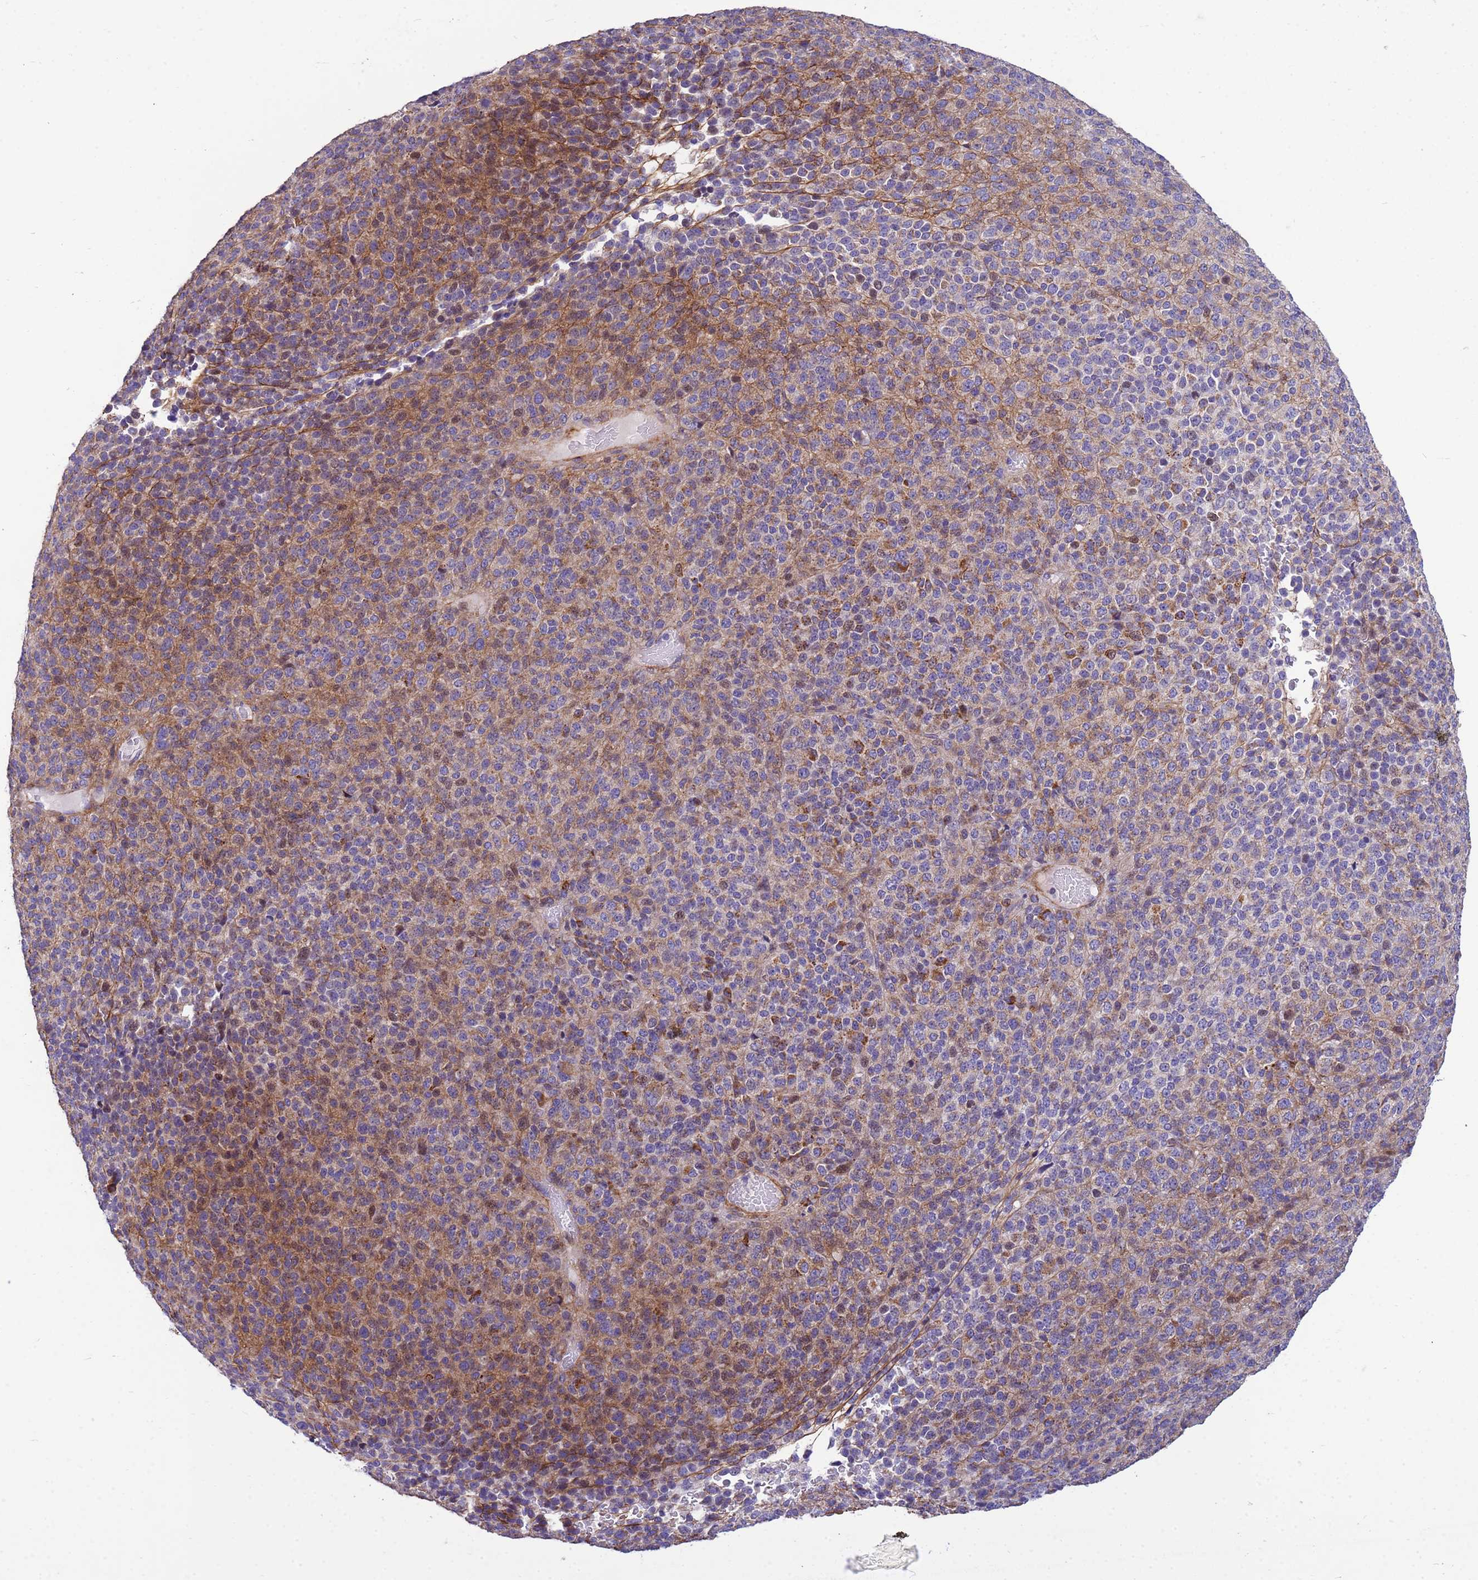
{"staining": {"intensity": "moderate", "quantity": "25%-75%", "location": "cytoplasmic/membranous"}, "tissue": "melanoma", "cell_type": "Tumor cells", "image_type": "cancer", "snomed": [{"axis": "morphology", "description": "Malignant melanoma, Metastatic site"}, {"axis": "topography", "description": "Brain"}], "caption": "Protein staining reveals moderate cytoplasmic/membranous positivity in about 25%-75% of tumor cells in malignant melanoma (metastatic site).", "gene": "P2RX7", "patient": {"sex": "female", "age": 56}}